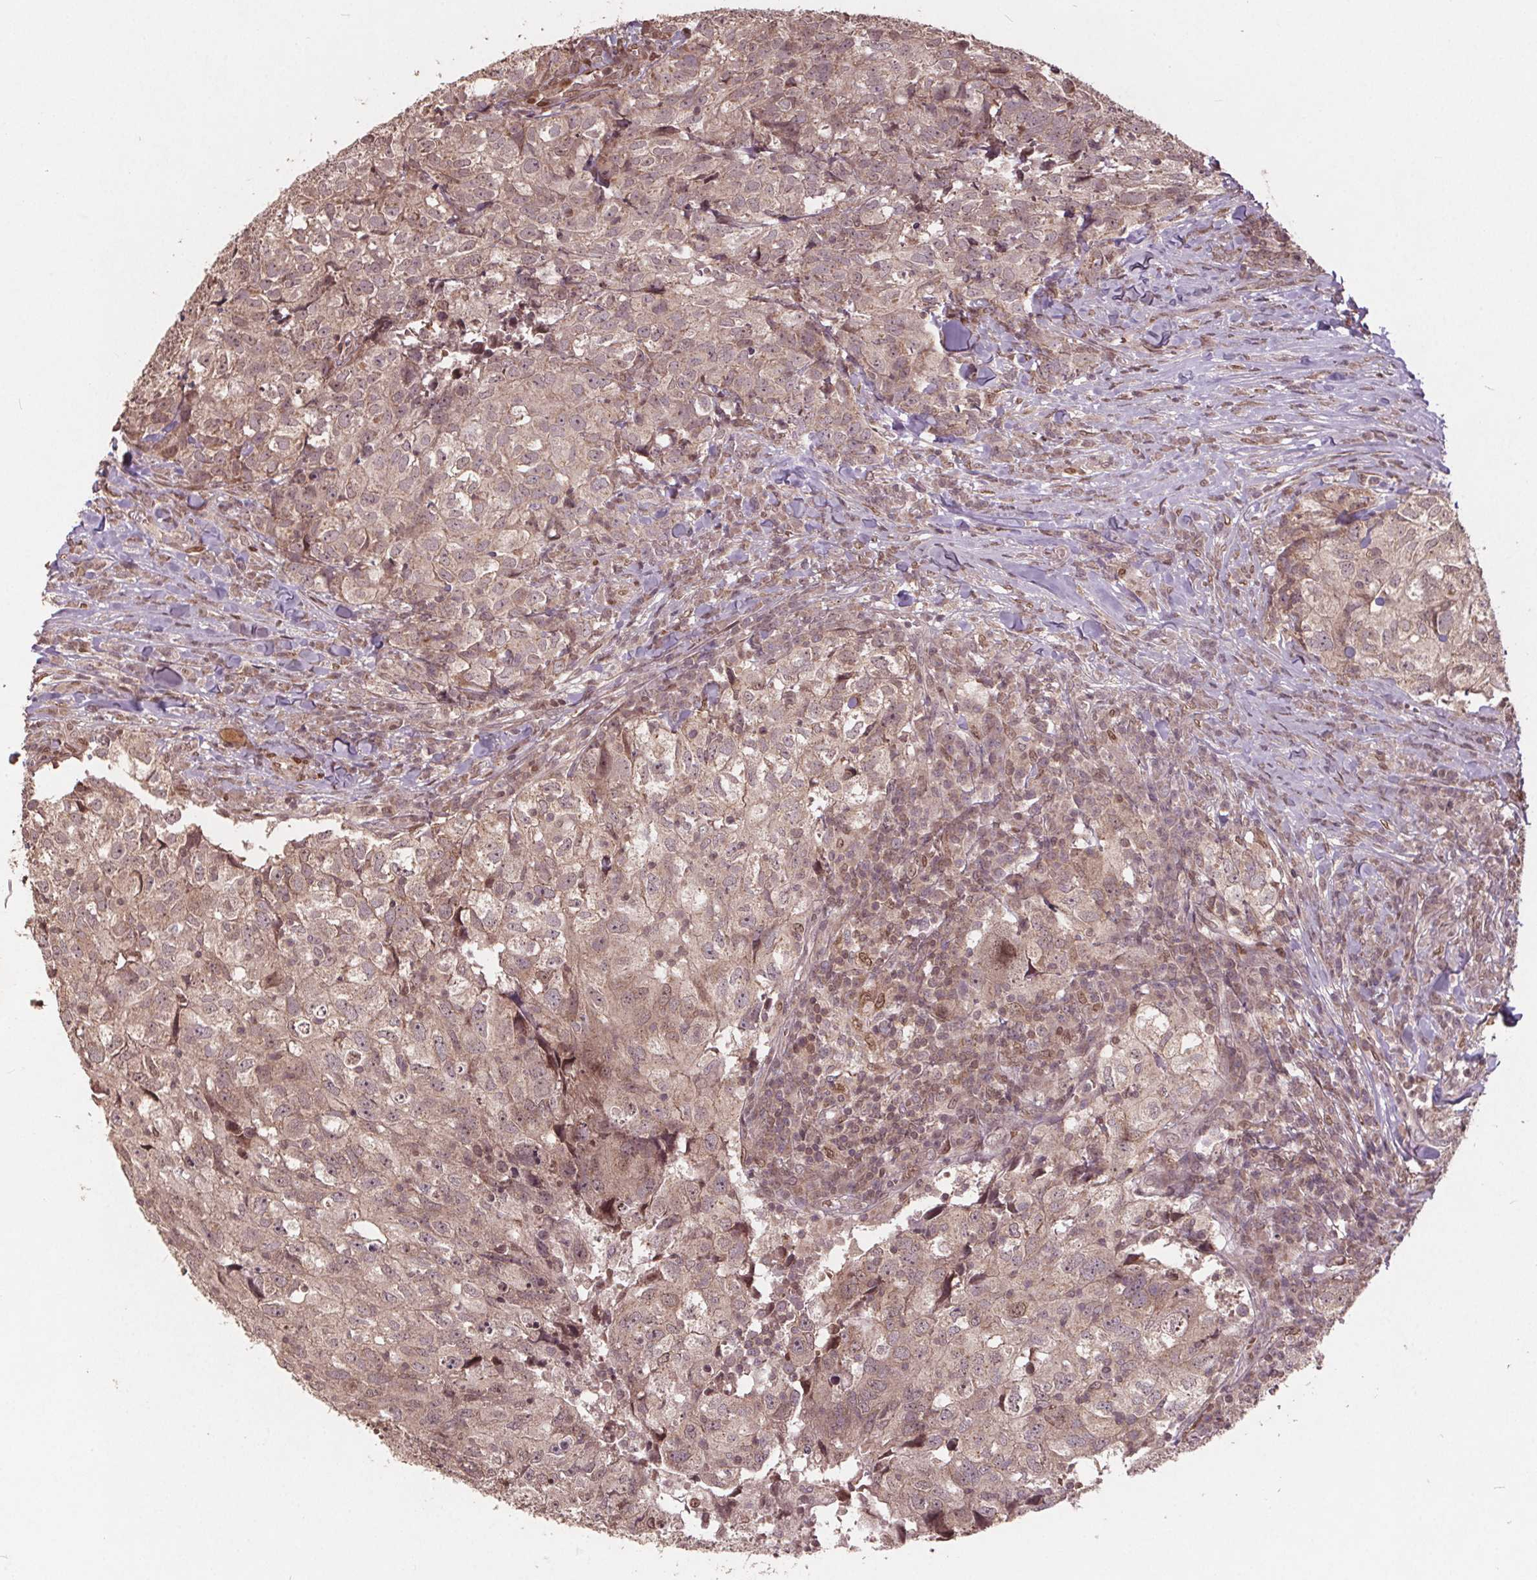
{"staining": {"intensity": "weak", "quantity": ">75%", "location": "cytoplasmic/membranous,nuclear"}, "tissue": "breast cancer", "cell_type": "Tumor cells", "image_type": "cancer", "snomed": [{"axis": "morphology", "description": "Duct carcinoma"}, {"axis": "topography", "description": "Breast"}], "caption": "The image exhibits staining of breast cancer, revealing weak cytoplasmic/membranous and nuclear protein positivity (brown color) within tumor cells. (IHC, brightfield microscopy, high magnification).", "gene": "HIF1AN", "patient": {"sex": "female", "age": 30}}